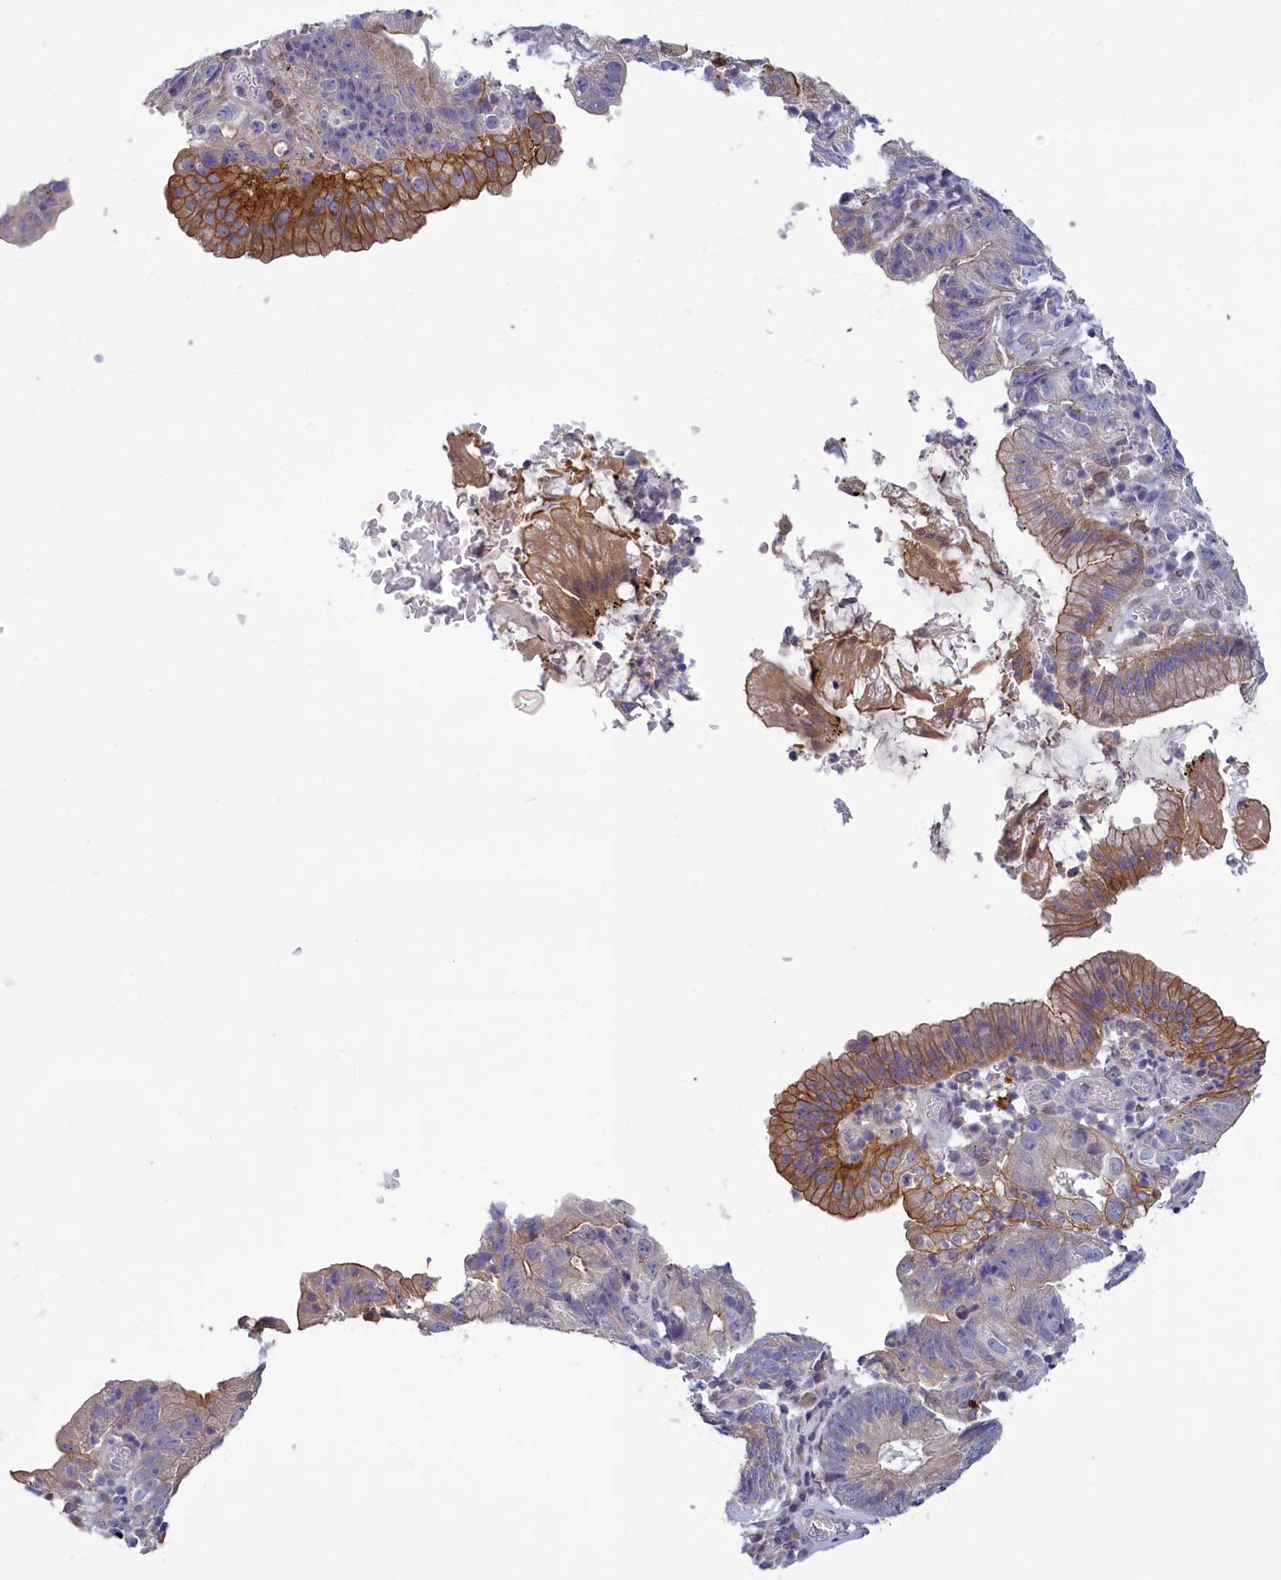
{"staining": {"intensity": "moderate", "quantity": "<25%", "location": "cytoplasmic/membranous"}, "tissue": "stomach cancer", "cell_type": "Tumor cells", "image_type": "cancer", "snomed": [{"axis": "morphology", "description": "Adenocarcinoma, NOS"}, {"axis": "topography", "description": "Stomach"}], "caption": "Adenocarcinoma (stomach) stained with DAB immunohistochemistry displays low levels of moderate cytoplasmic/membranous expression in about <25% of tumor cells.", "gene": "CORO2A", "patient": {"sex": "male", "age": 59}}